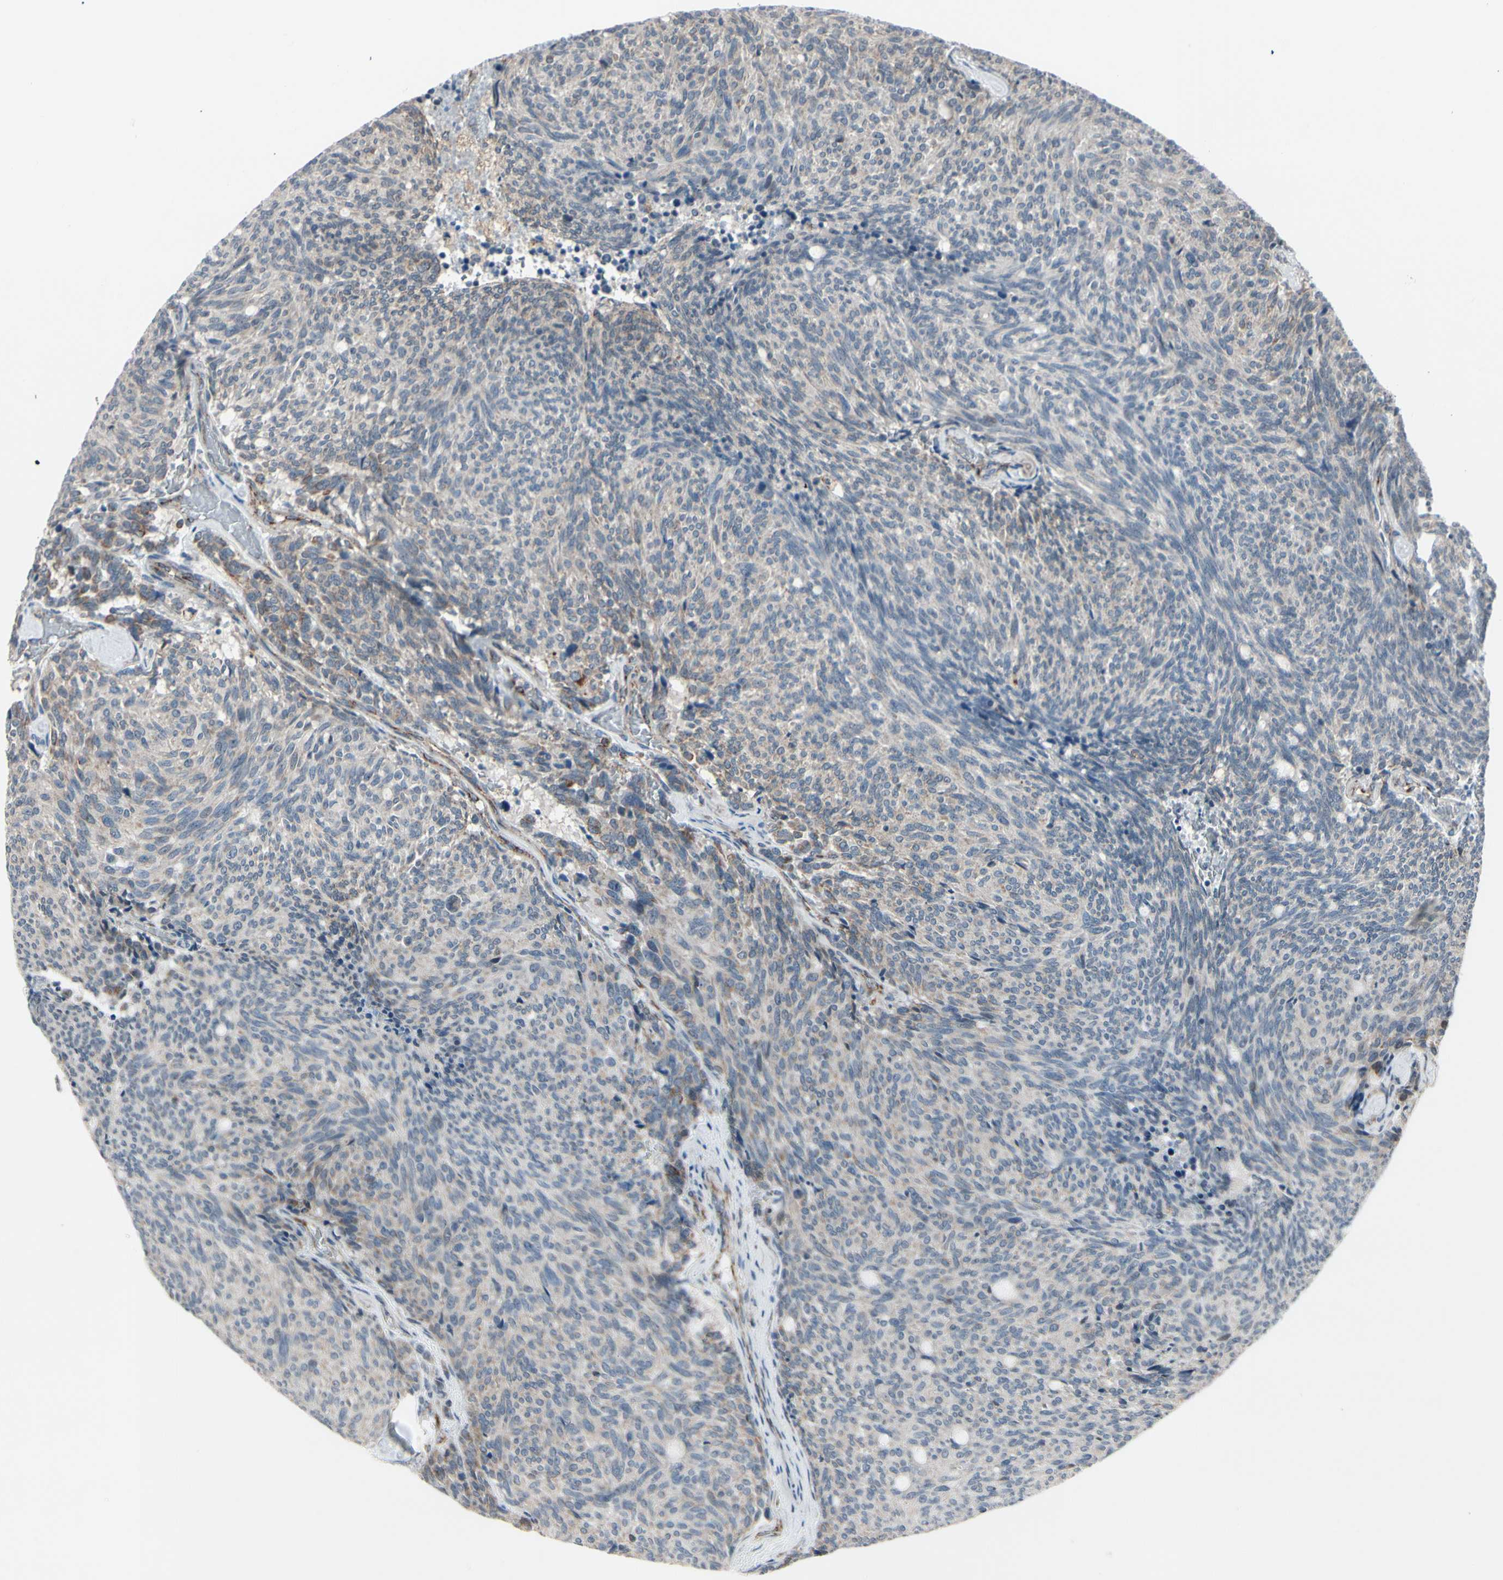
{"staining": {"intensity": "weak", "quantity": ">75%", "location": "cytoplasmic/membranous"}, "tissue": "carcinoid", "cell_type": "Tumor cells", "image_type": "cancer", "snomed": [{"axis": "morphology", "description": "Carcinoid, malignant, NOS"}, {"axis": "topography", "description": "Pancreas"}], "caption": "Carcinoid stained with a protein marker reveals weak staining in tumor cells.", "gene": "CPT1A", "patient": {"sex": "female", "age": 54}}